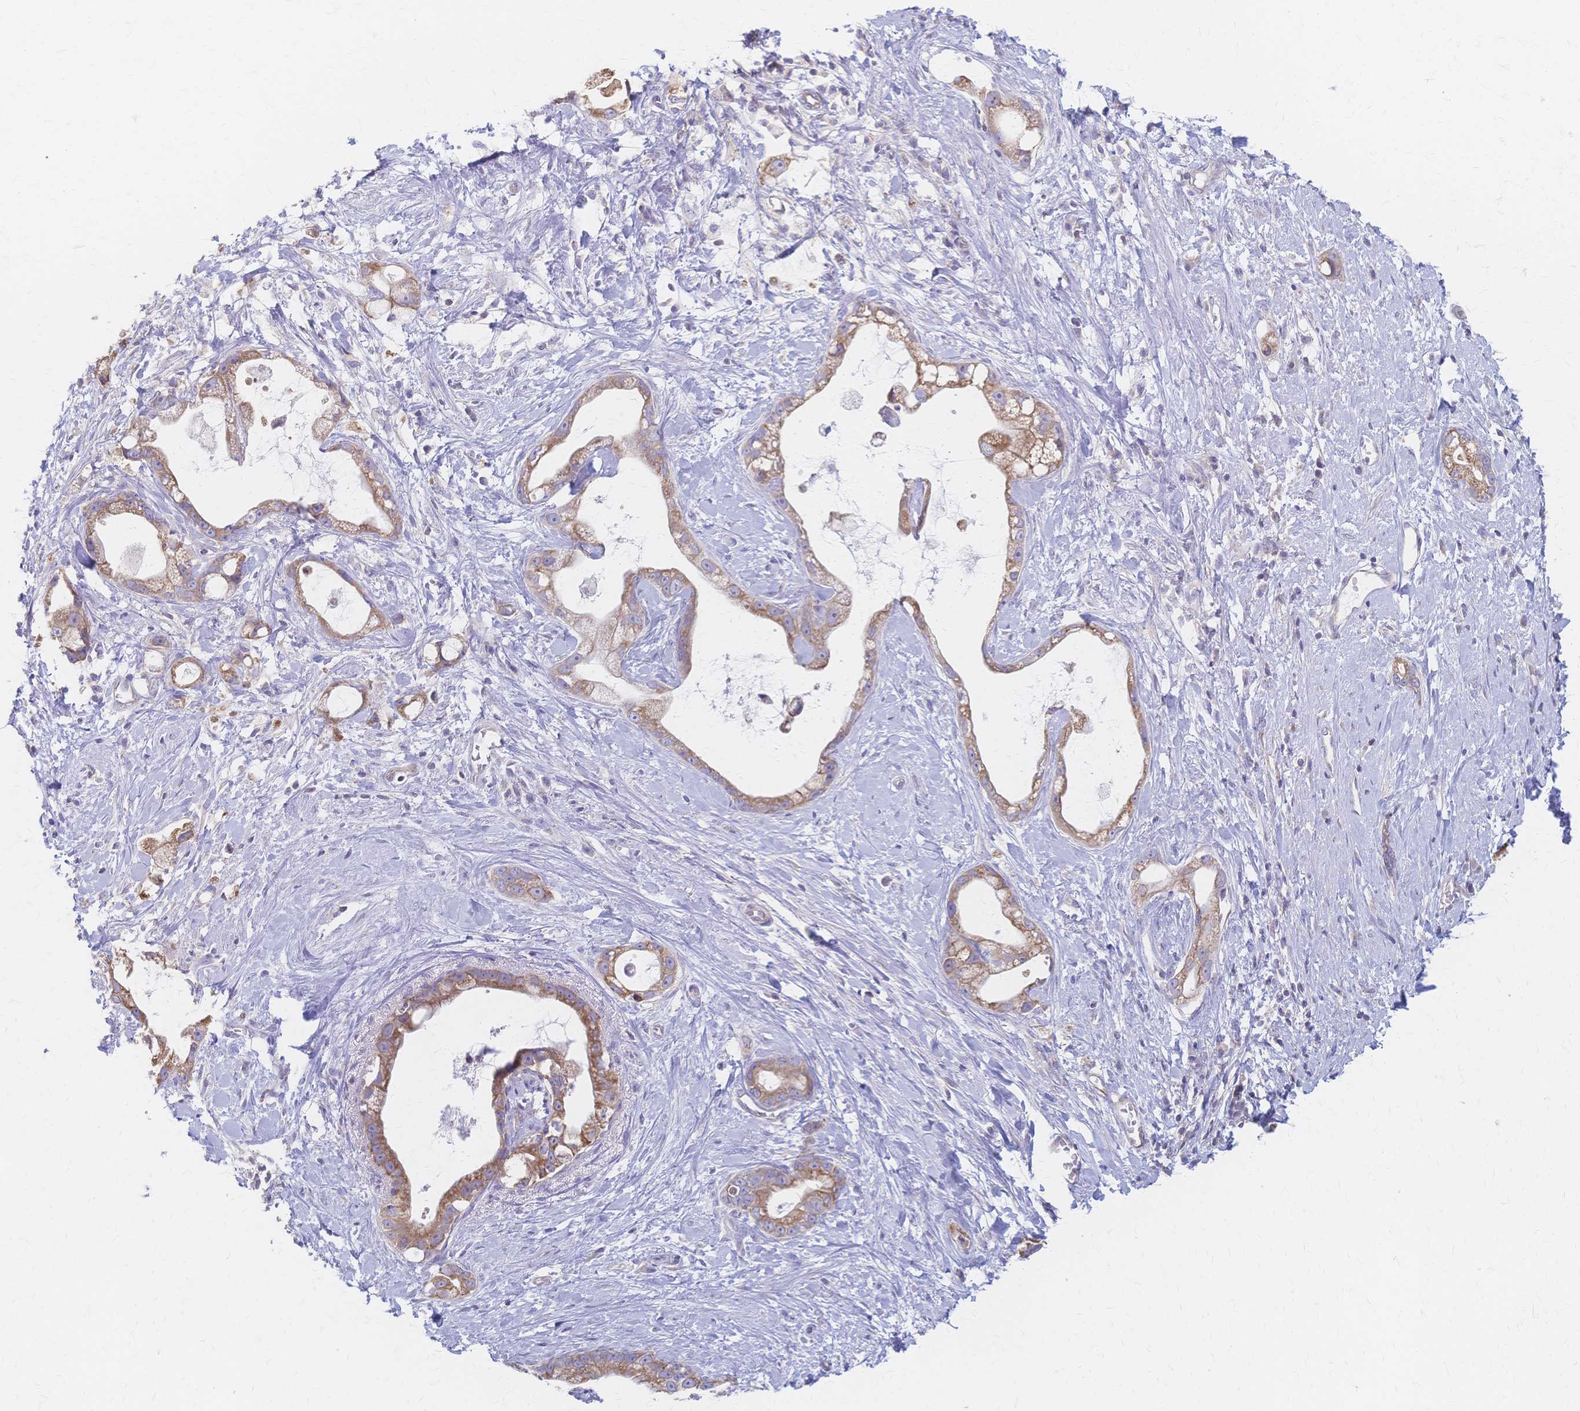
{"staining": {"intensity": "weak", "quantity": "25%-75%", "location": "cytoplasmic/membranous"}, "tissue": "stomach cancer", "cell_type": "Tumor cells", "image_type": "cancer", "snomed": [{"axis": "morphology", "description": "Adenocarcinoma, NOS"}, {"axis": "topography", "description": "Stomach"}], "caption": "Weak cytoplasmic/membranous positivity is identified in about 25%-75% of tumor cells in stomach adenocarcinoma.", "gene": "CYB5A", "patient": {"sex": "male", "age": 55}}